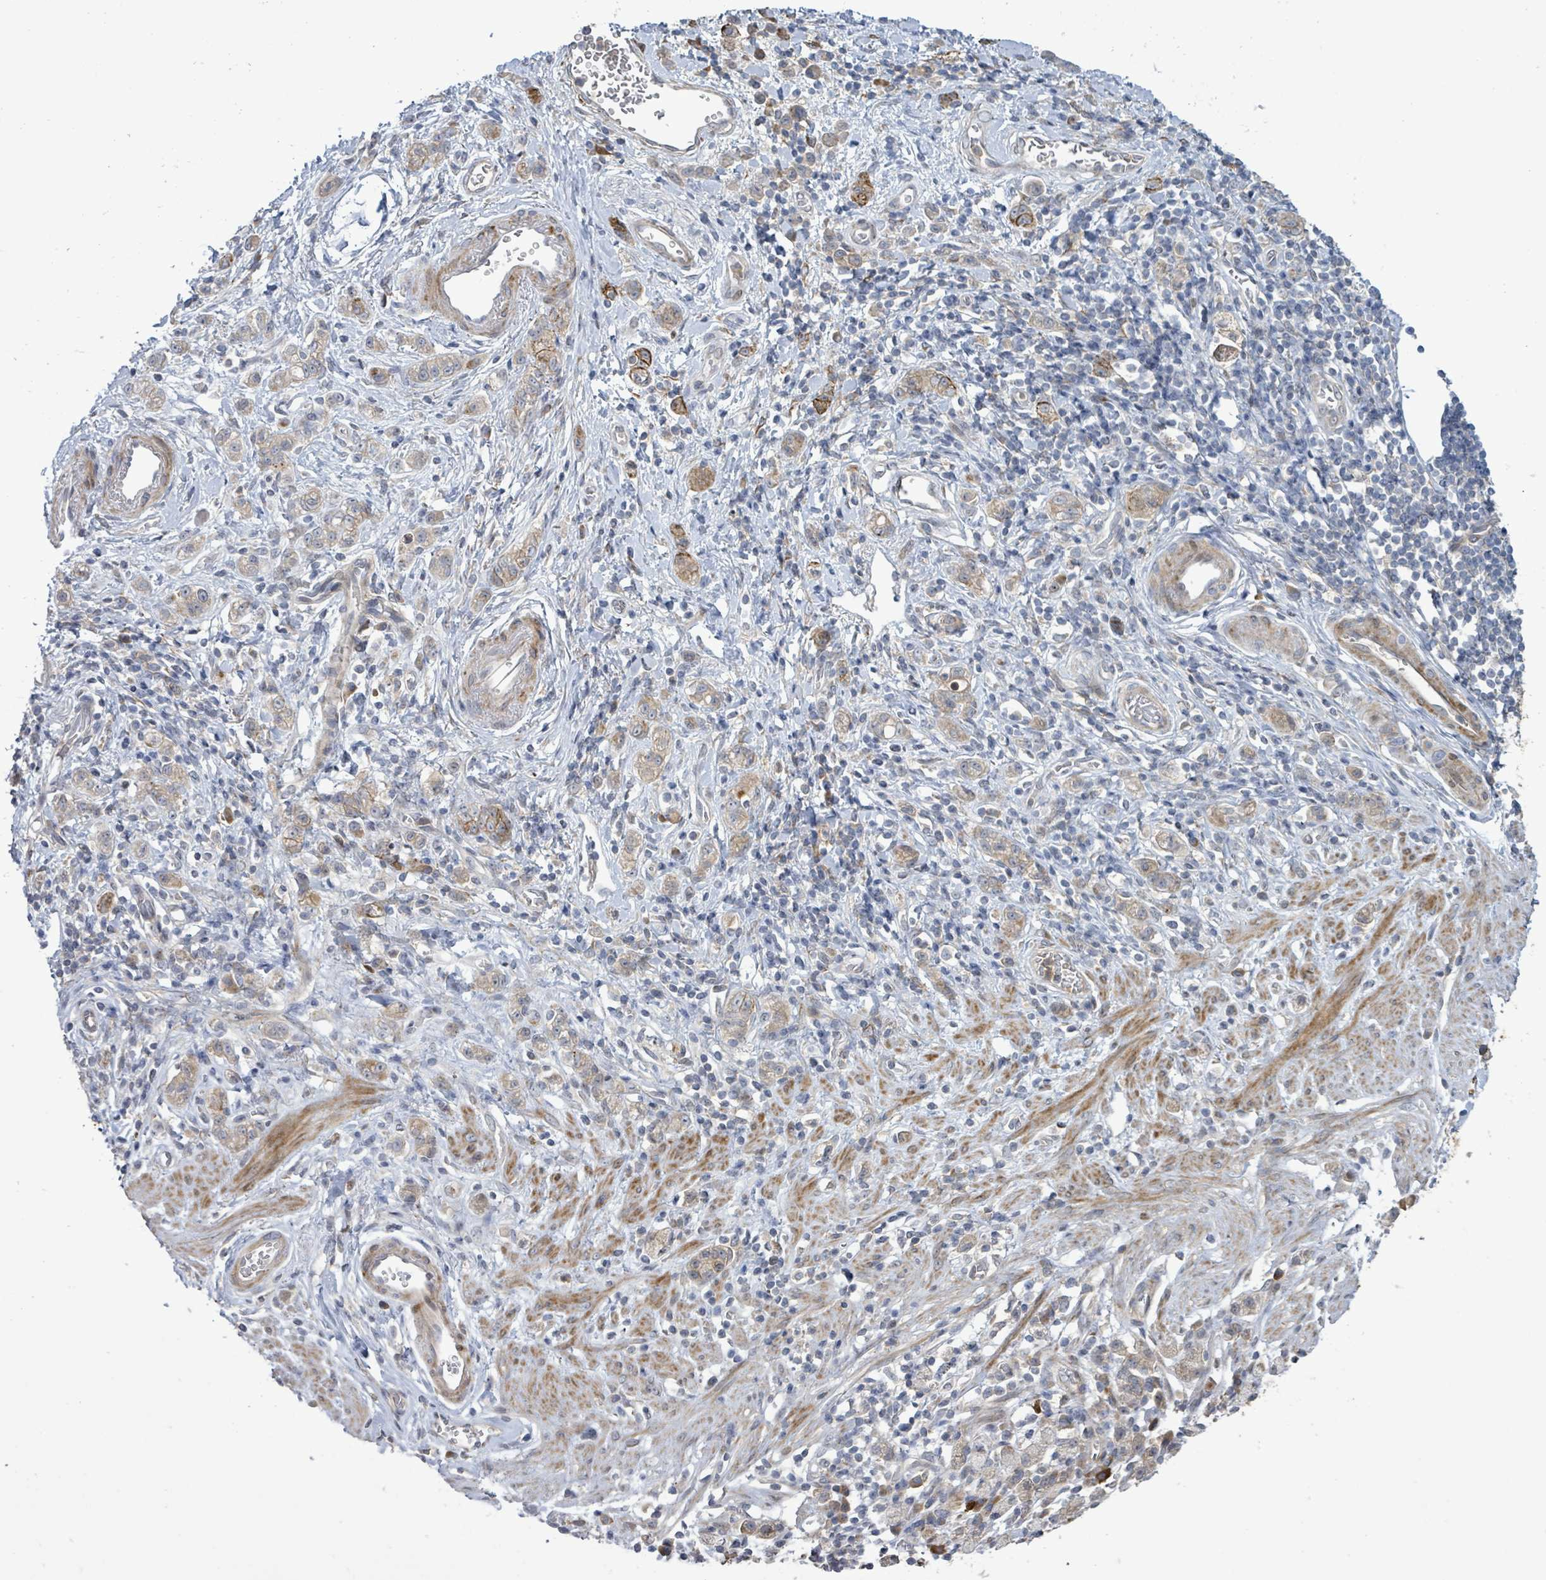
{"staining": {"intensity": "weak", "quantity": ">75%", "location": "cytoplasmic/membranous"}, "tissue": "stomach cancer", "cell_type": "Tumor cells", "image_type": "cancer", "snomed": [{"axis": "morphology", "description": "Adenocarcinoma, NOS"}, {"axis": "topography", "description": "Stomach"}], "caption": "Protein staining exhibits weak cytoplasmic/membranous expression in about >75% of tumor cells in stomach cancer. The staining is performed using DAB (3,3'-diaminobenzidine) brown chromogen to label protein expression. The nuclei are counter-stained blue using hematoxylin.", "gene": "SLIT3", "patient": {"sex": "male", "age": 77}}